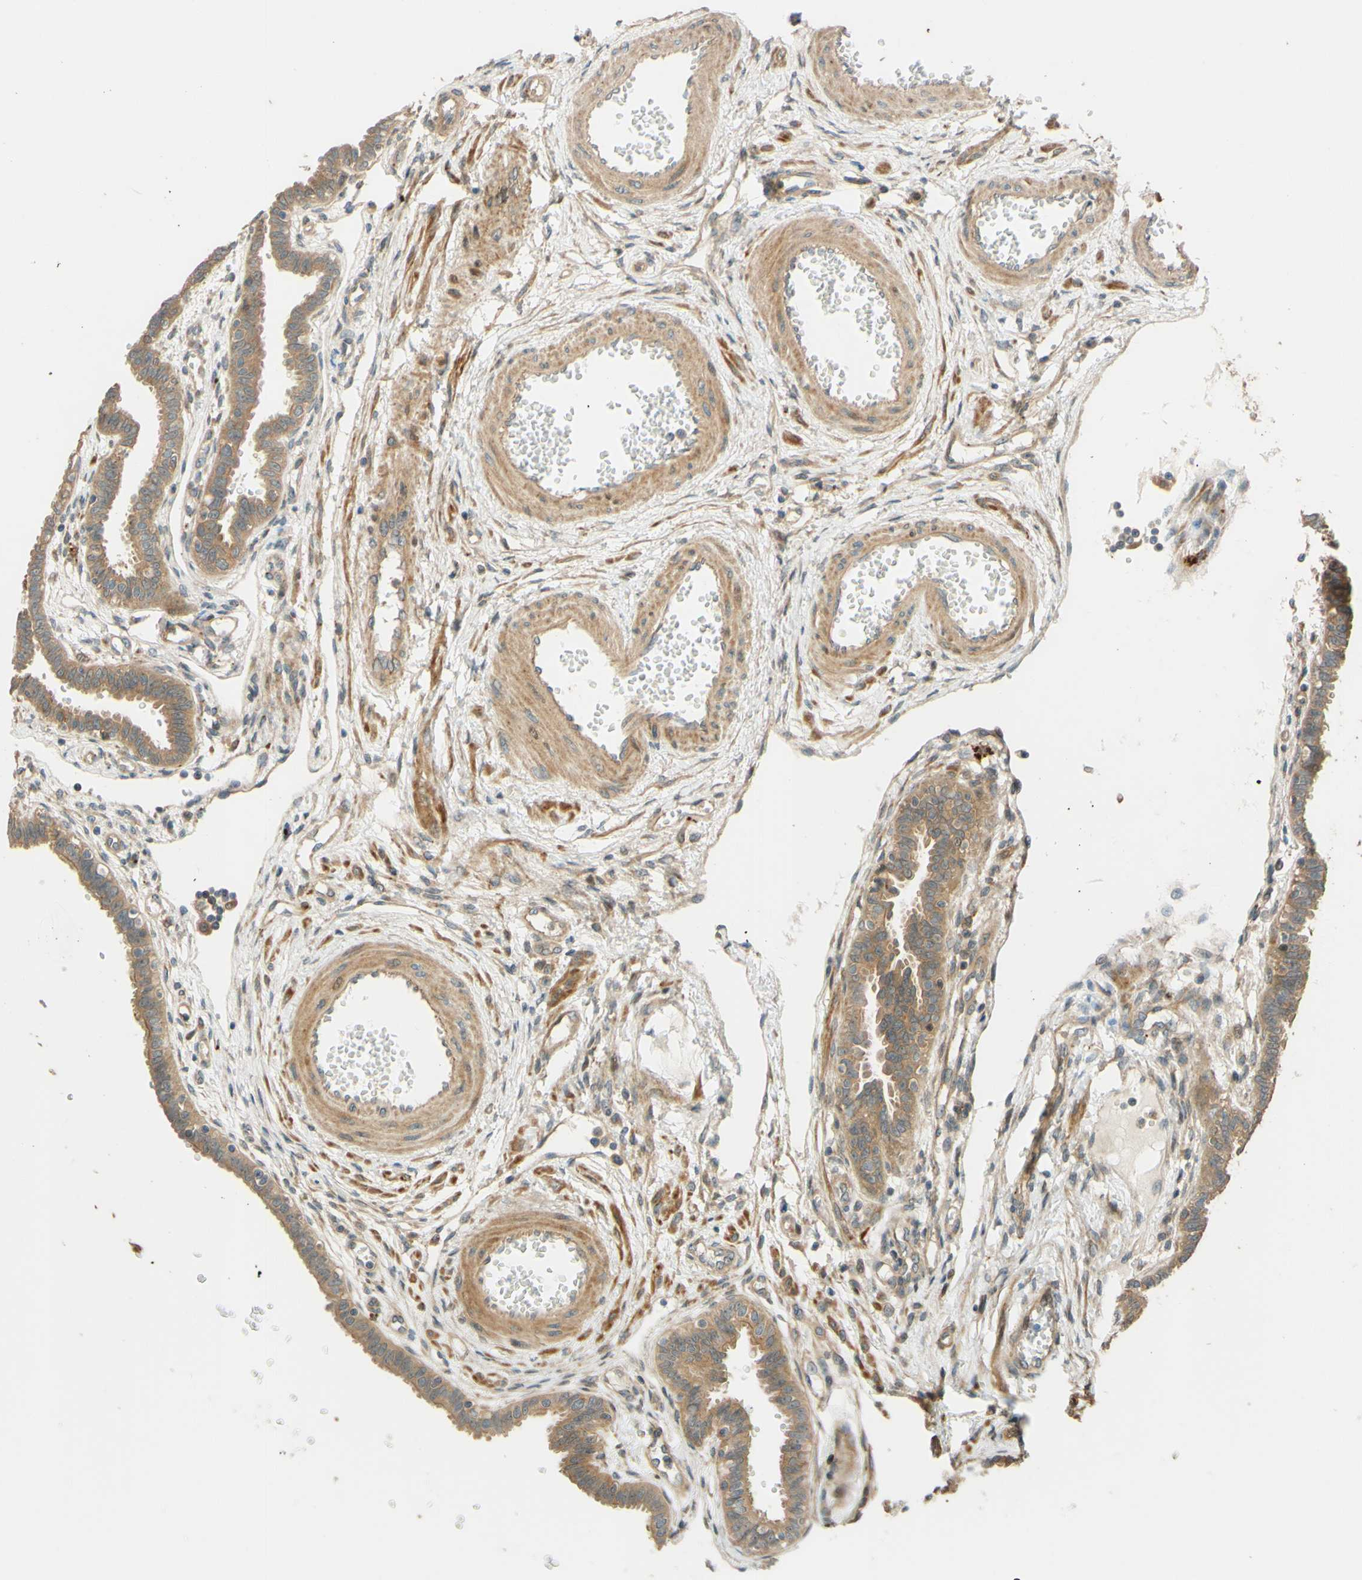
{"staining": {"intensity": "moderate", "quantity": ">75%", "location": "cytoplasmic/membranous"}, "tissue": "fallopian tube", "cell_type": "Glandular cells", "image_type": "normal", "snomed": [{"axis": "morphology", "description": "Normal tissue, NOS"}, {"axis": "topography", "description": "Fallopian tube"}], "caption": "A brown stain highlights moderate cytoplasmic/membranous staining of a protein in glandular cells of benign fallopian tube.", "gene": "RNF19A", "patient": {"sex": "female", "age": 32}}